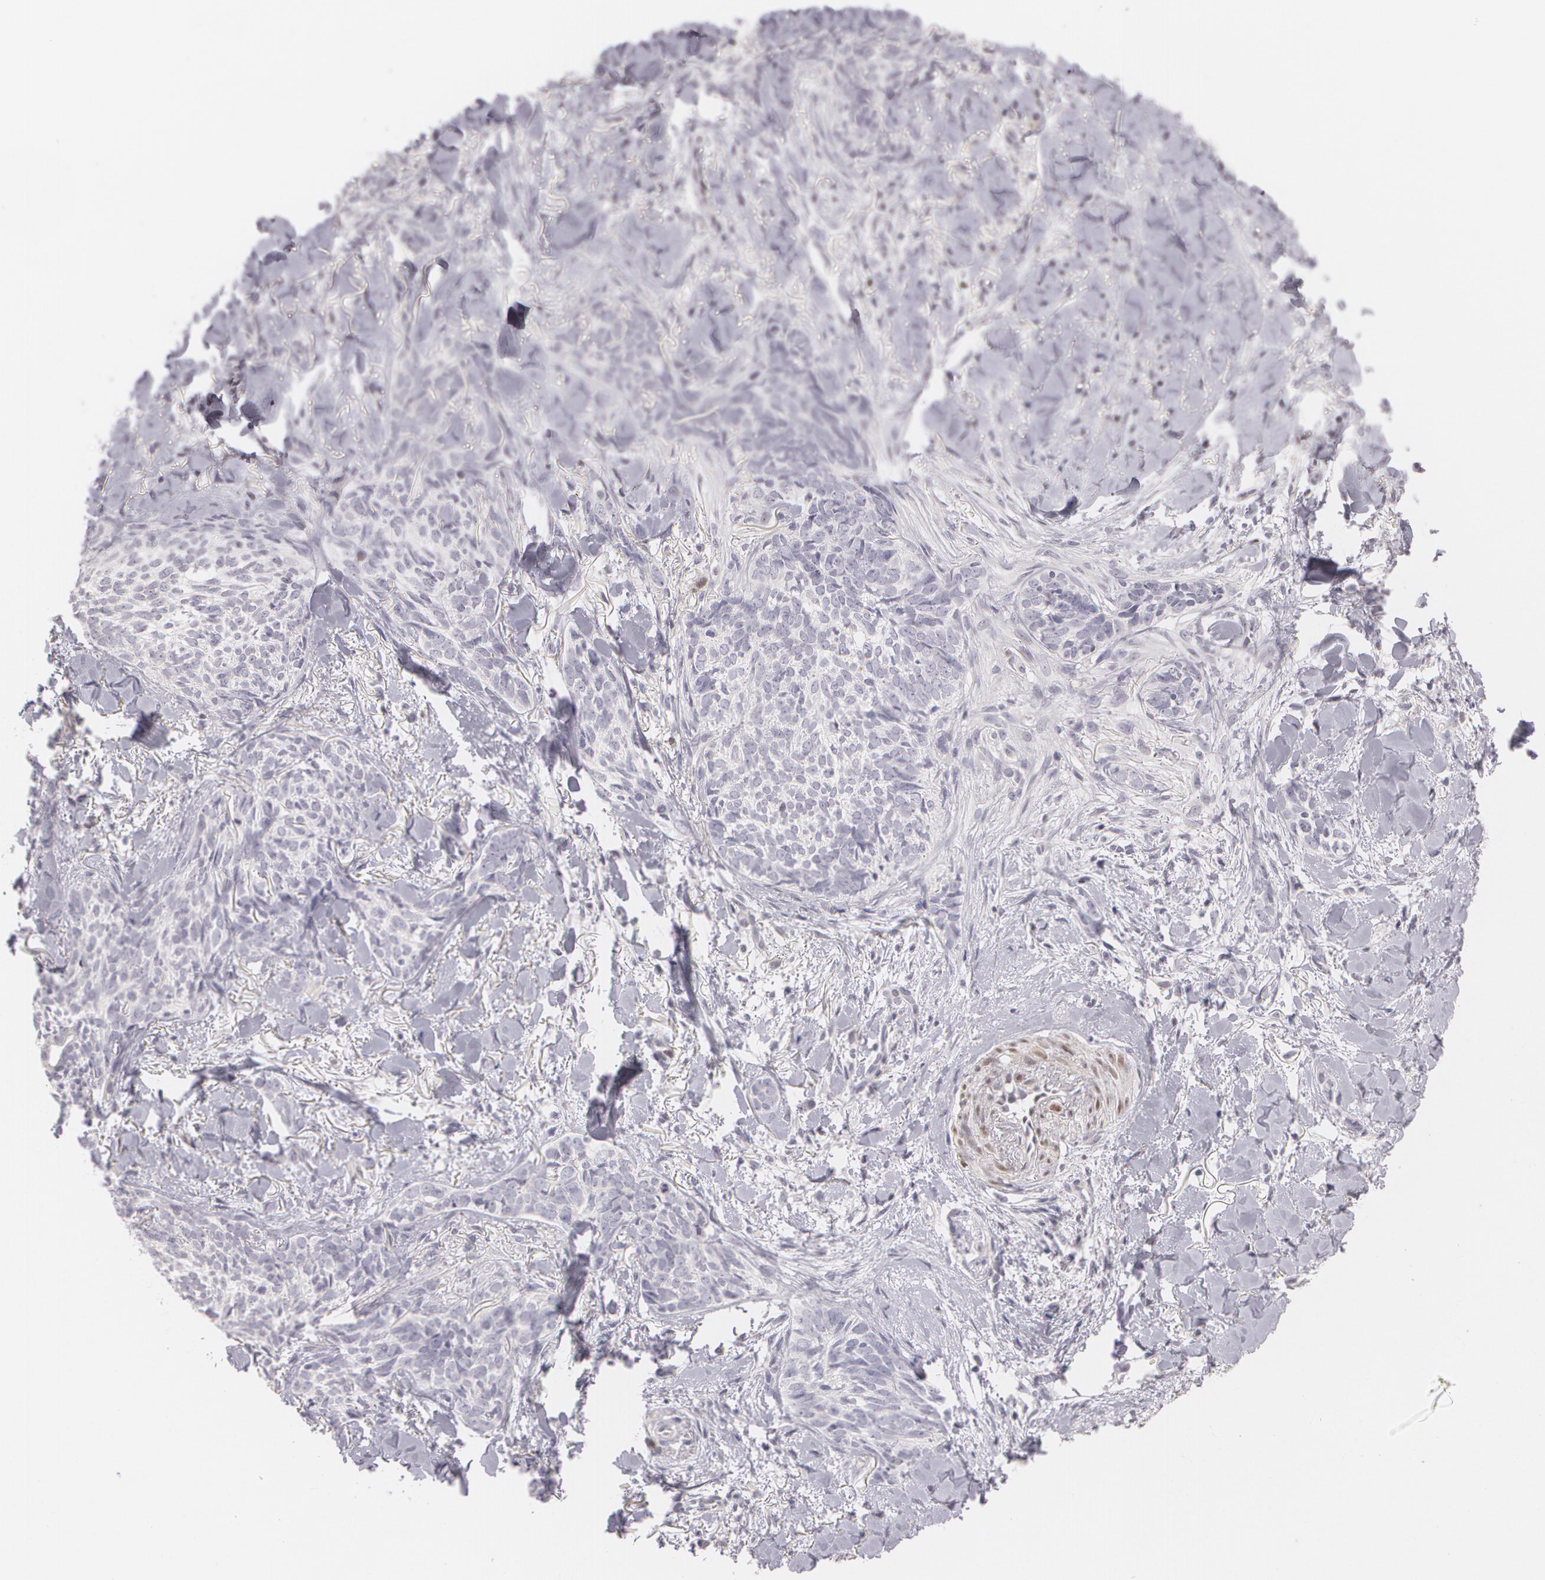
{"staining": {"intensity": "negative", "quantity": "none", "location": "none"}, "tissue": "skin cancer", "cell_type": "Tumor cells", "image_type": "cancer", "snomed": [{"axis": "morphology", "description": "Basal cell carcinoma"}, {"axis": "topography", "description": "Skin"}], "caption": "The micrograph shows no staining of tumor cells in skin cancer.", "gene": "ZBTB16", "patient": {"sex": "female", "age": 81}}